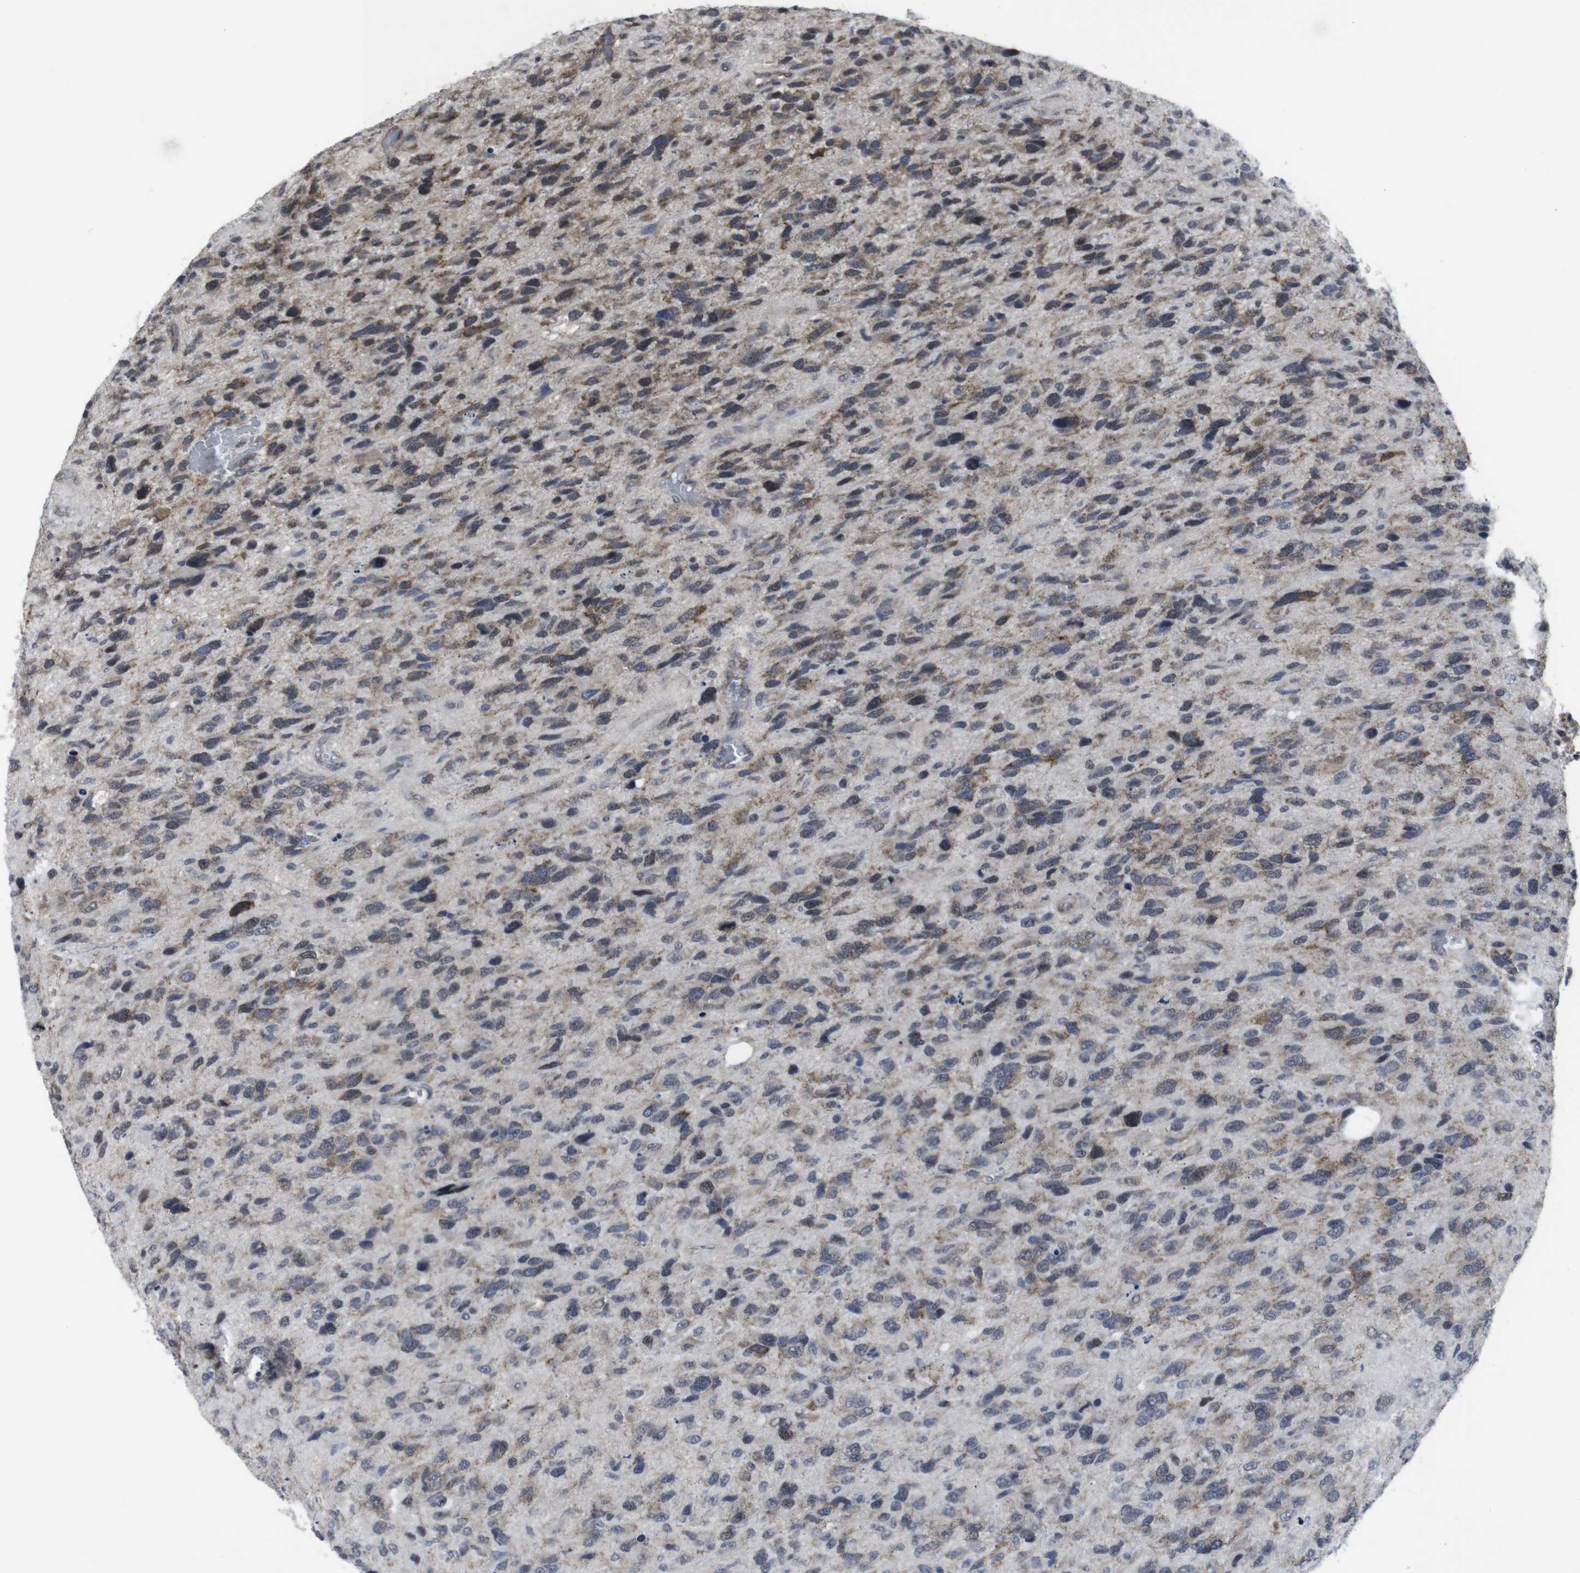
{"staining": {"intensity": "moderate", "quantity": "25%-75%", "location": "cytoplasmic/membranous,nuclear"}, "tissue": "glioma", "cell_type": "Tumor cells", "image_type": "cancer", "snomed": [{"axis": "morphology", "description": "Glioma, malignant, High grade"}, {"axis": "topography", "description": "Brain"}], "caption": "Protein staining demonstrates moderate cytoplasmic/membranous and nuclear expression in approximately 25%-75% of tumor cells in malignant high-grade glioma. Immunohistochemistry (ihc) stains the protein of interest in brown and the nuclei are stained blue.", "gene": "GEMIN2", "patient": {"sex": "female", "age": 58}}